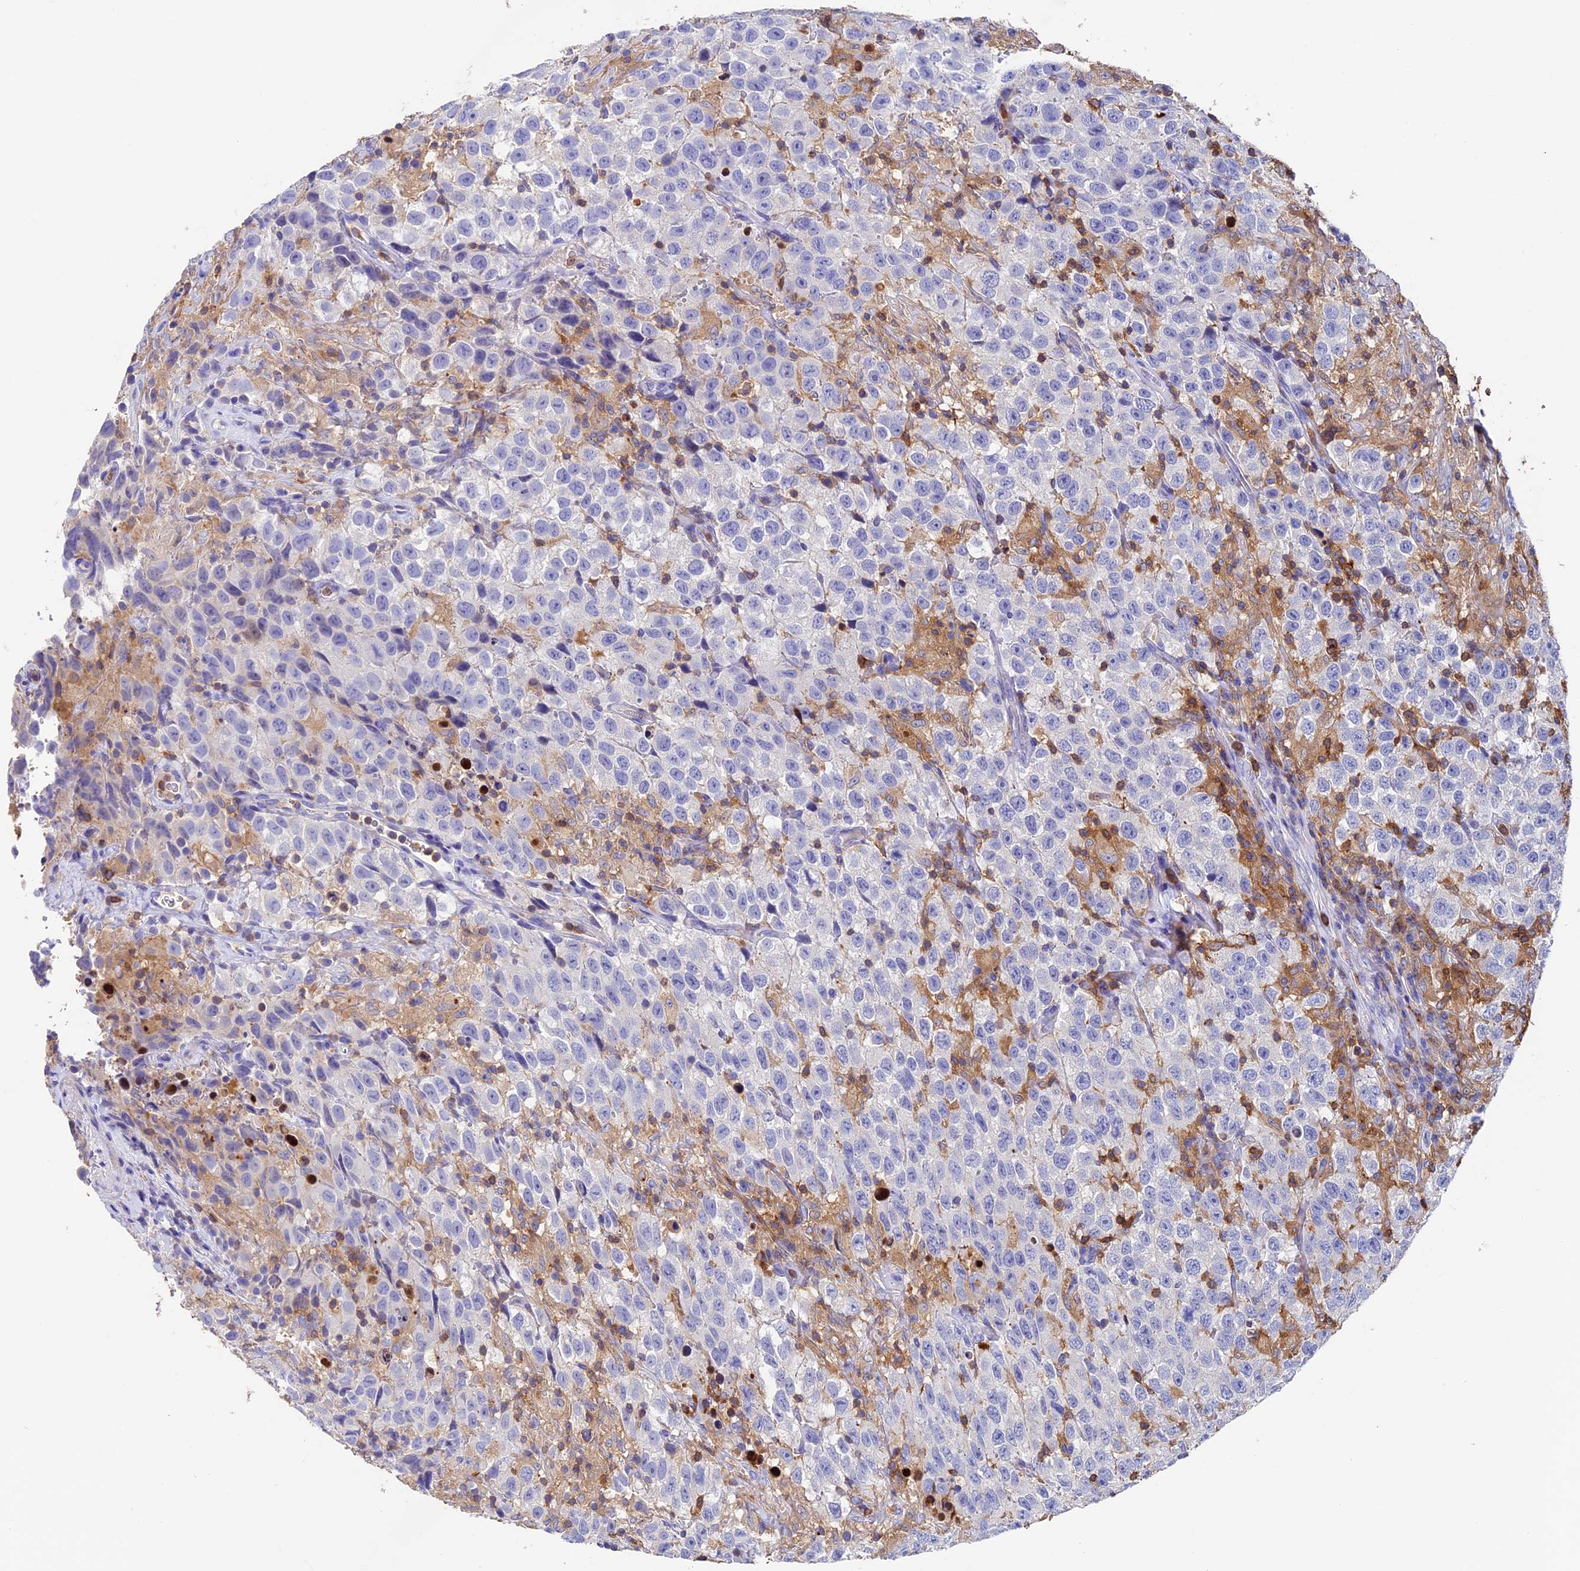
{"staining": {"intensity": "negative", "quantity": "none", "location": "none"}, "tissue": "testis cancer", "cell_type": "Tumor cells", "image_type": "cancer", "snomed": [{"axis": "morphology", "description": "Seminoma, NOS"}, {"axis": "topography", "description": "Testis"}], "caption": "The IHC micrograph has no significant expression in tumor cells of testis cancer (seminoma) tissue.", "gene": "ADAT1", "patient": {"sex": "male", "age": 41}}